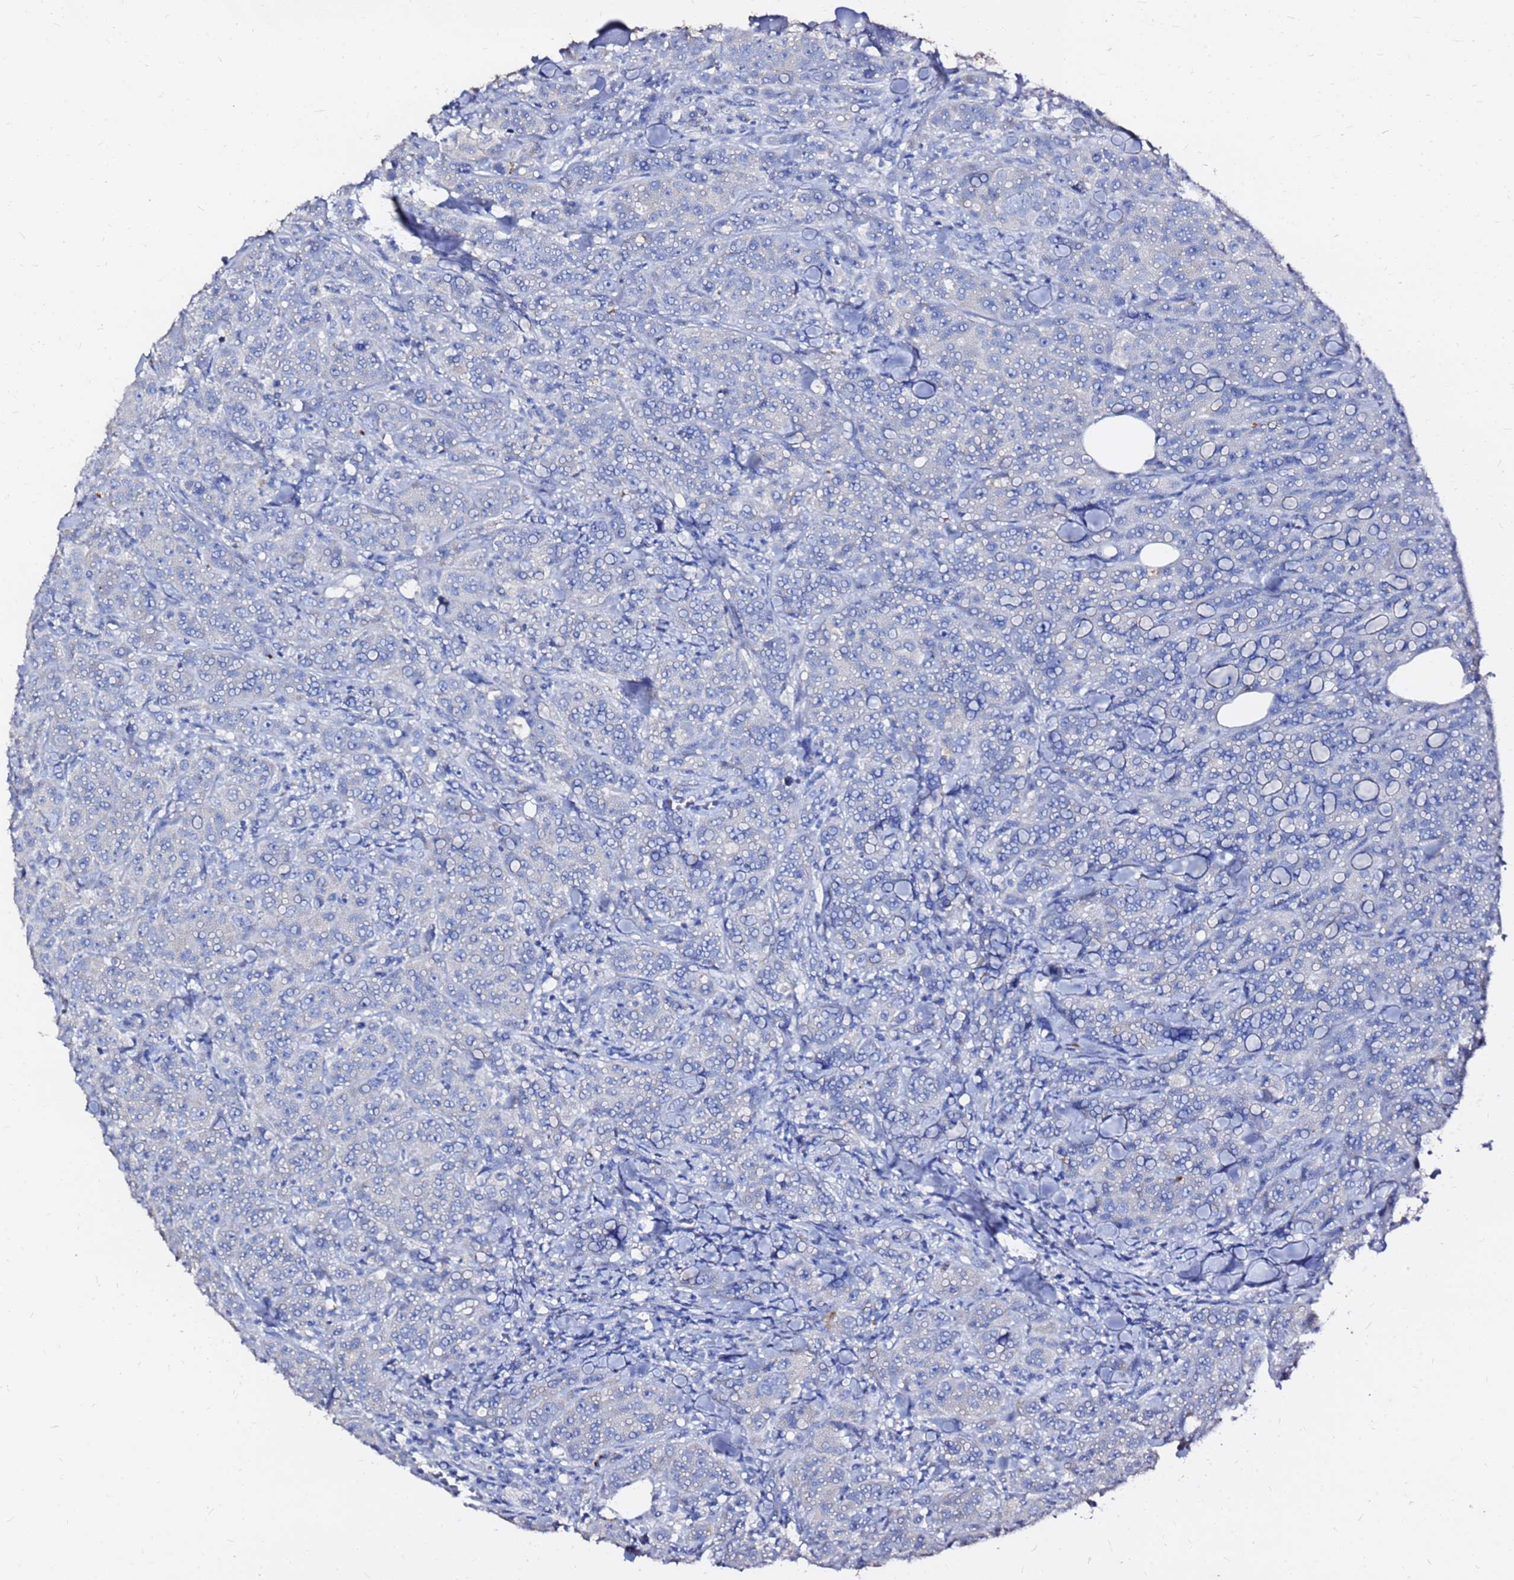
{"staining": {"intensity": "negative", "quantity": "none", "location": "none"}, "tissue": "breast cancer", "cell_type": "Tumor cells", "image_type": "cancer", "snomed": [{"axis": "morphology", "description": "Duct carcinoma"}, {"axis": "topography", "description": "Breast"}], "caption": "High magnification brightfield microscopy of breast intraductal carcinoma stained with DAB (3,3'-diaminobenzidine) (brown) and counterstained with hematoxylin (blue): tumor cells show no significant staining.", "gene": "FAM183A", "patient": {"sex": "female", "age": 43}}